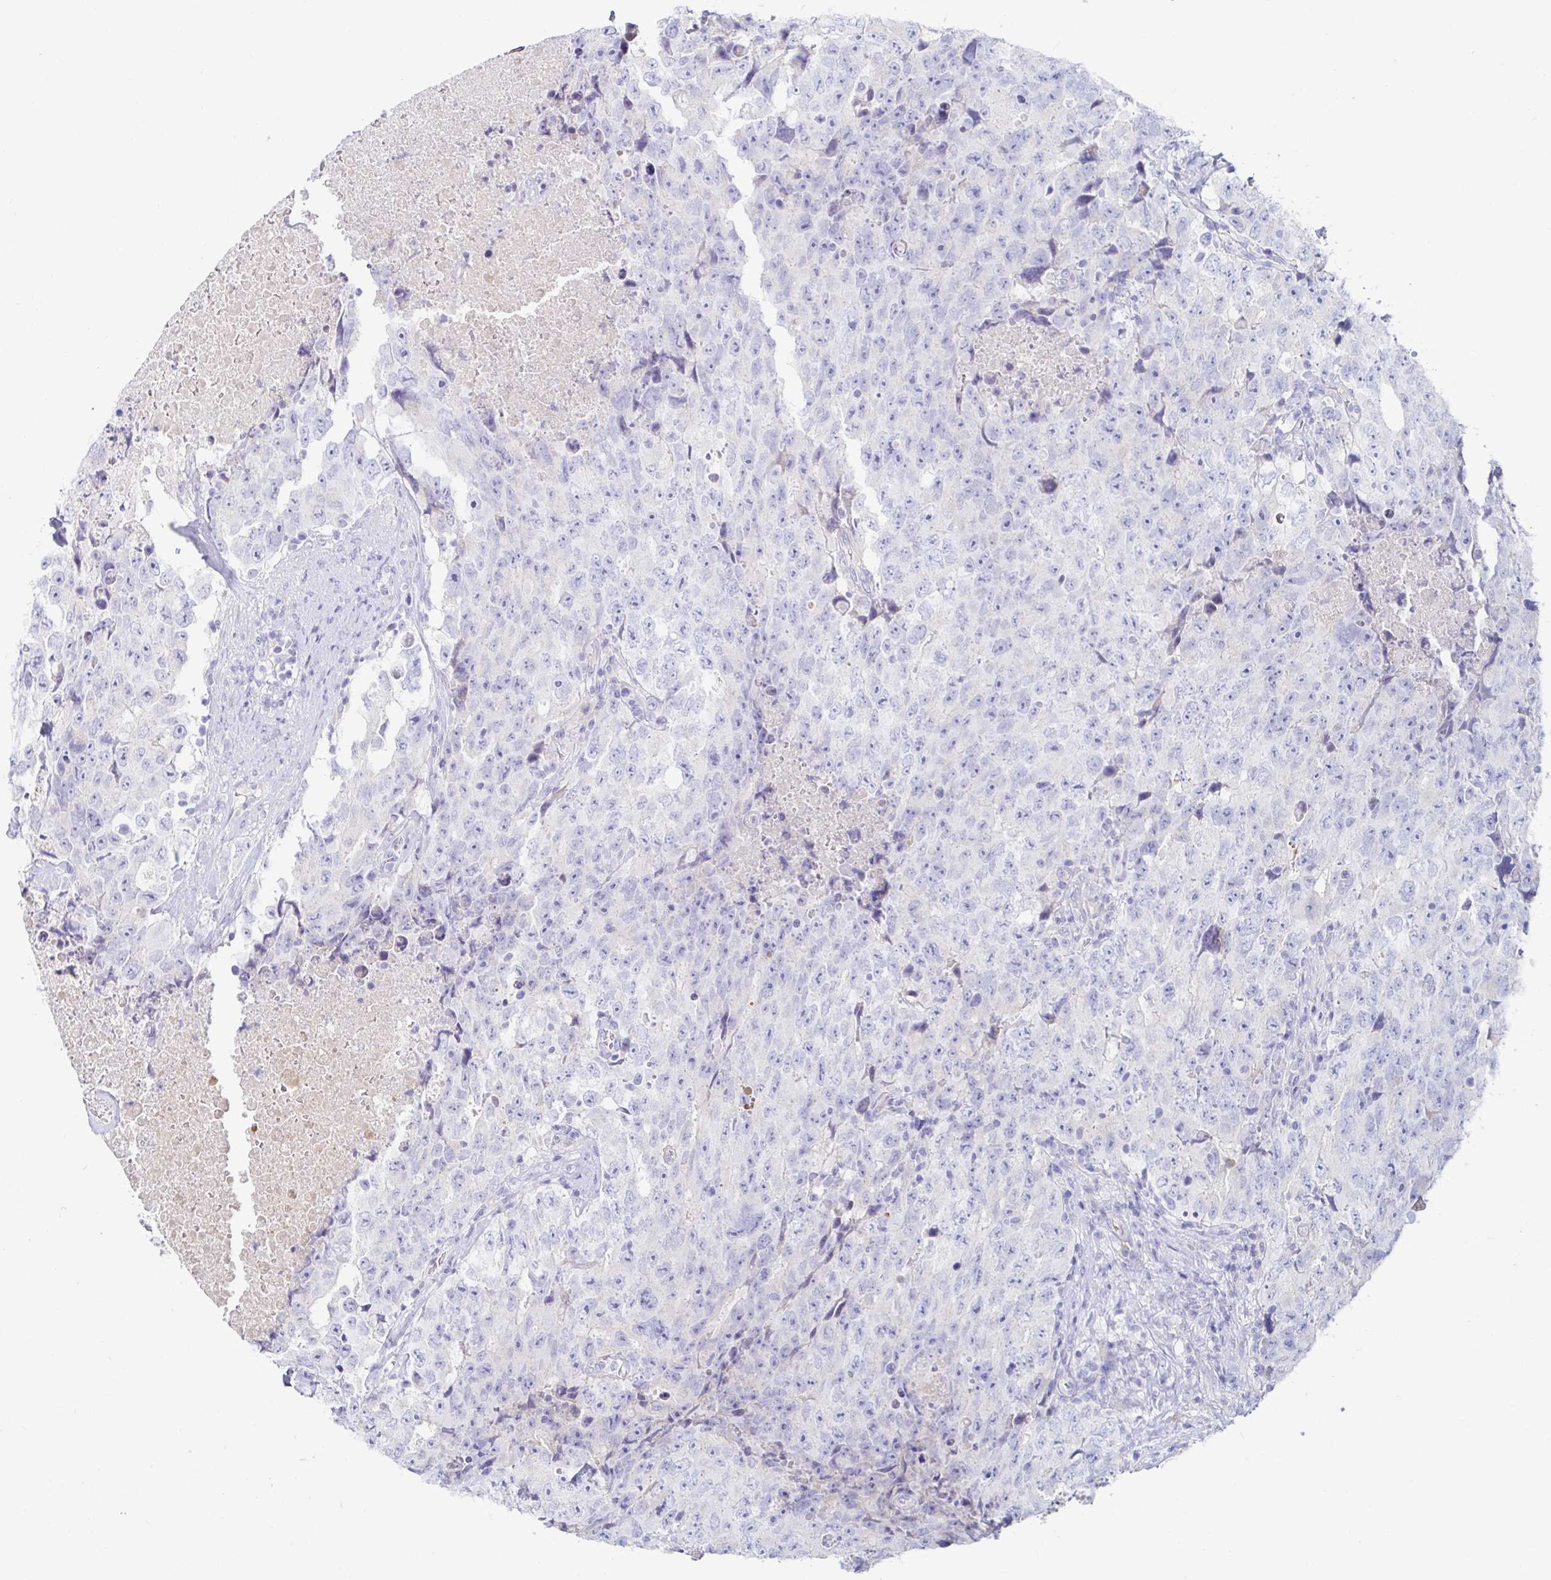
{"staining": {"intensity": "negative", "quantity": "none", "location": "none"}, "tissue": "testis cancer", "cell_type": "Tumor cells", "image_type": "cancer", "snomed": [{"axis": "morphology", "description": "Carcinoma, Embryonal, NOS"}, {"axis": "topography", "description": "Testis"}], "caption": "An immunohistochemistry micrograph of testis cancer (embryonal carcinoma) is shown. There is no staining in tumor cells of testis cancer (embryonal carcinoma).", "gene": "C4orf17", "patient": {"sex": "male", "age": 24}}